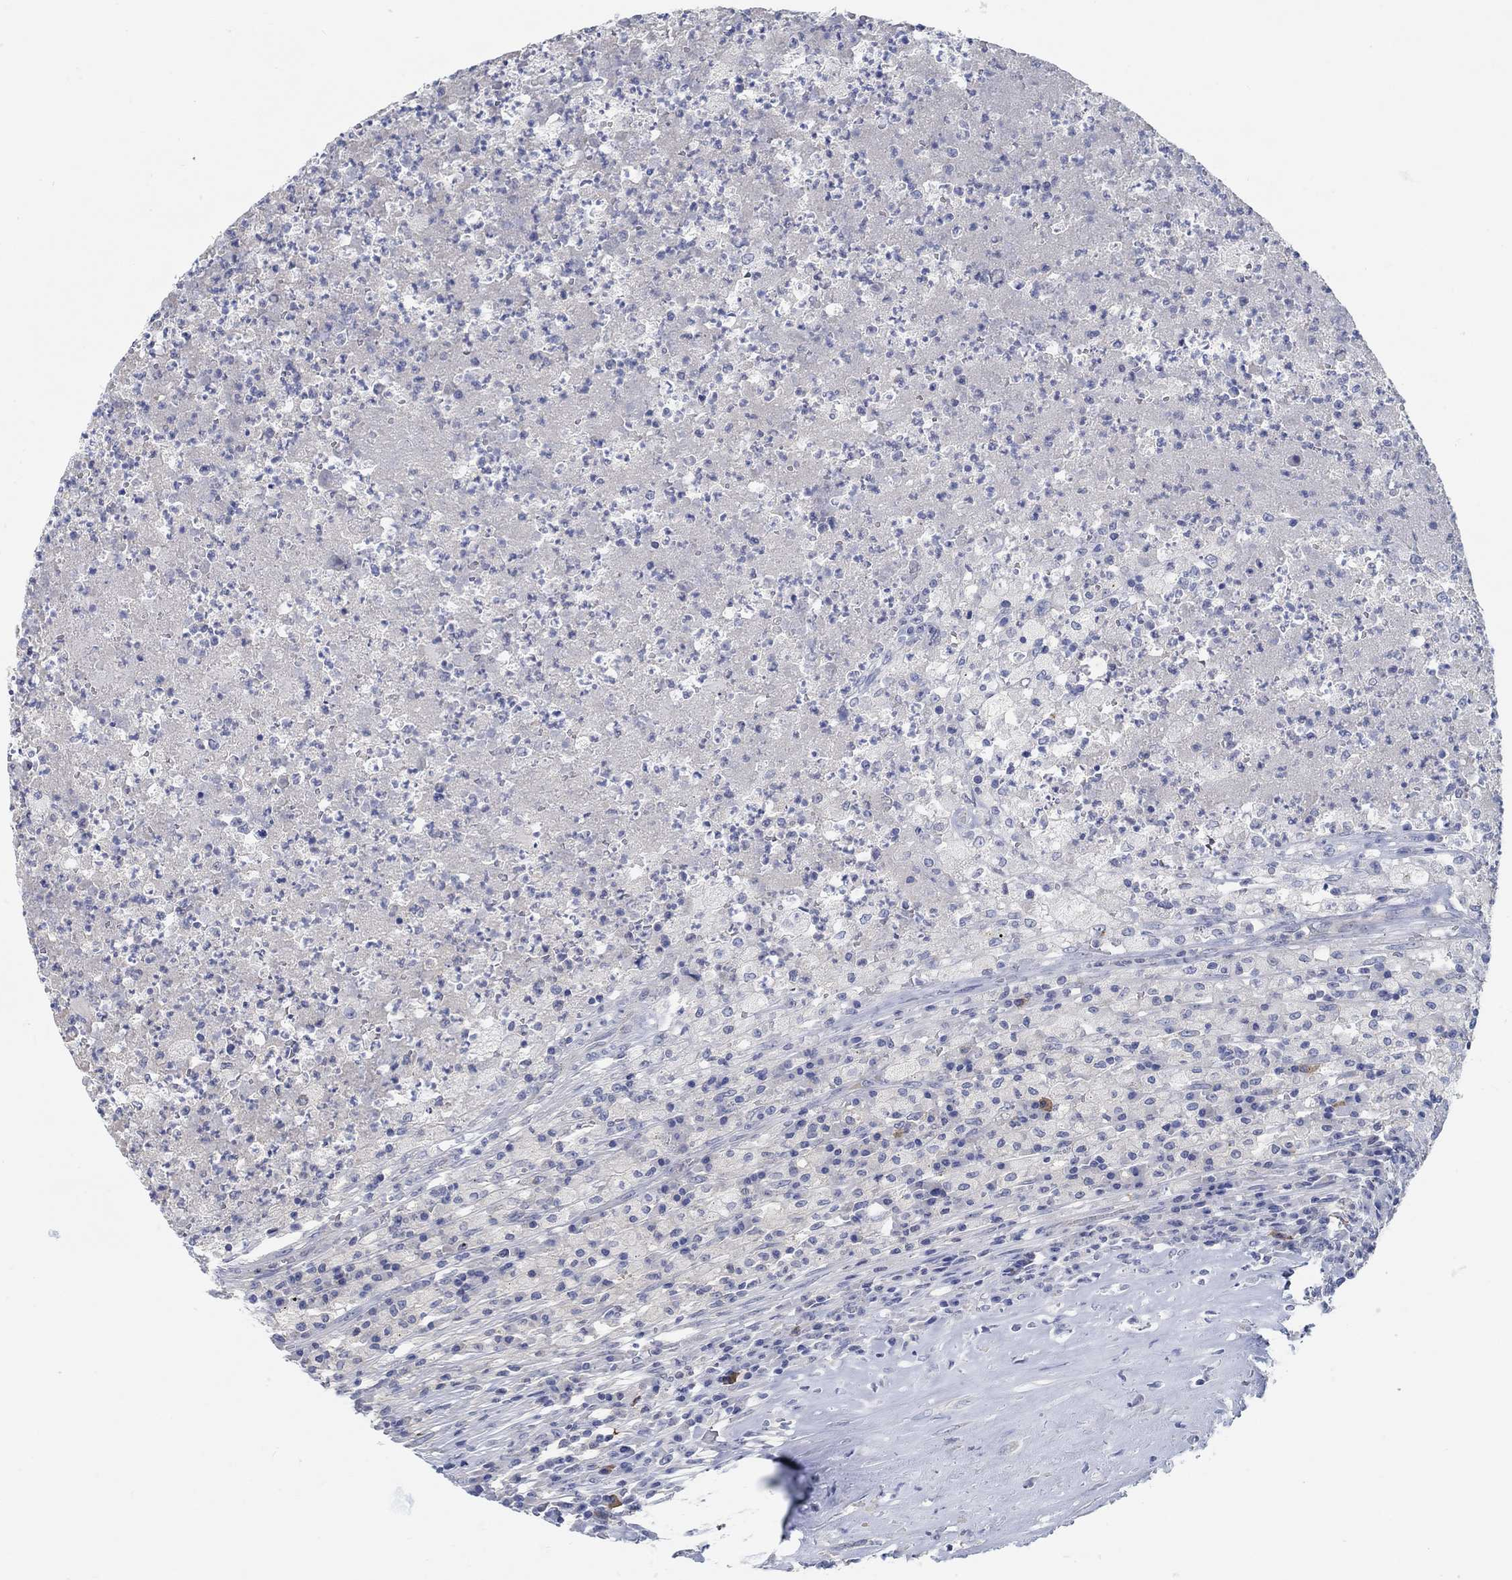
{"staining": {"intensity": "negative", "quantity": "none", "location": "none"}, "tissue": "testis cancer", "cell_type": "Tumor cells", "image_type": "cancer", "snomed": [{"axis": "morphology", "description": "Necrosis, NOS"}, {"axis": "morphology", "description": "Carcinoma, Embryonal, NOS"}, {"axis": "topography", "description": "Testis"}], "caption": "Immunohistochemical staining of human embryonal carcinoma (testis) reveals no significant expression in tumor cells.", "gene": "TEKT4", "patient": {"sex": "male", "age": 19}}